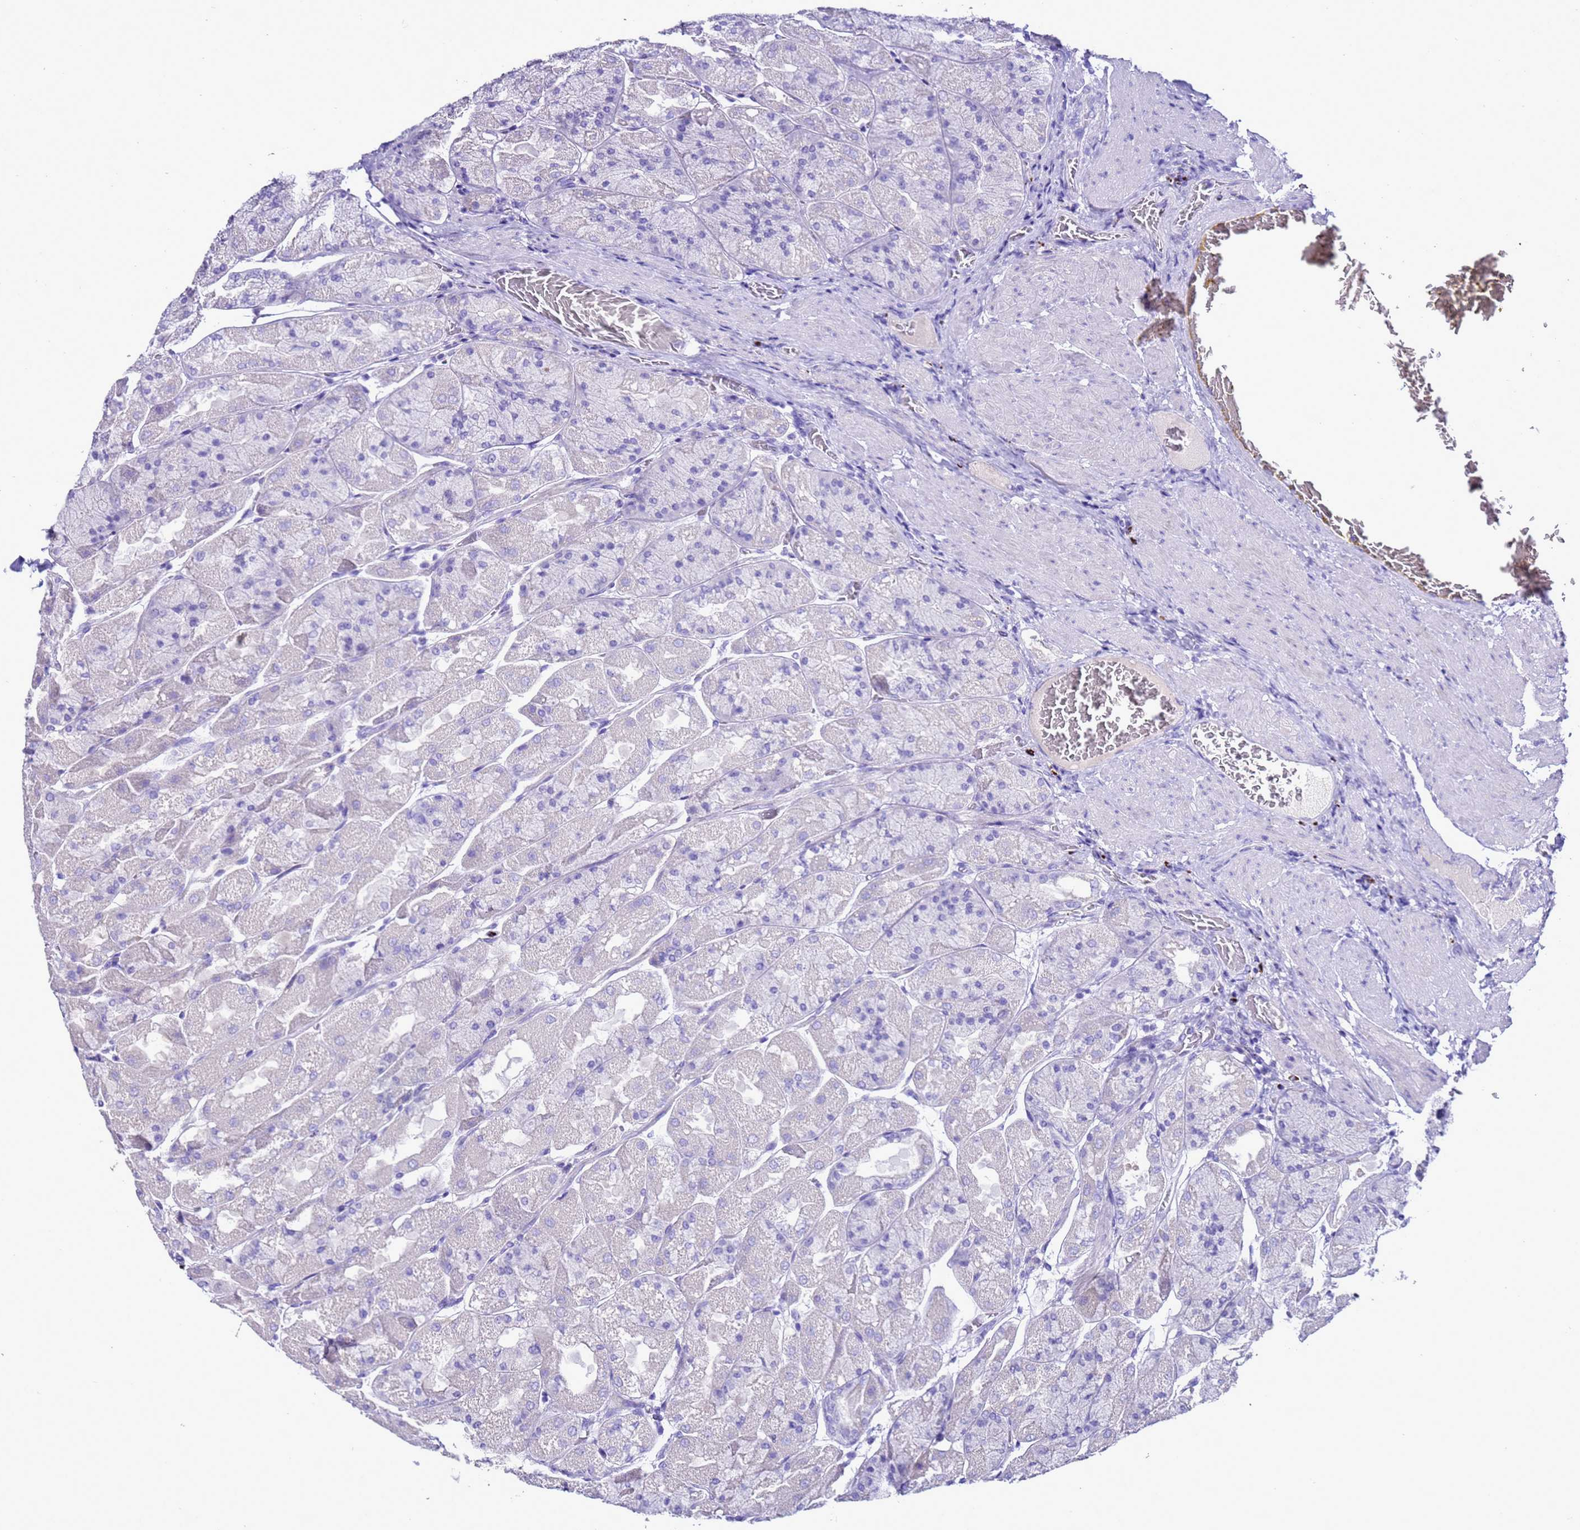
{"staining": {"intensity": "negative", "quantity": "none", "location": "none"}, "tissue": "stomach", "cell_type": "Glandular cells", "image_type": "normal", "snomed": [{"axis": "morphology", "description": "Normal tissue, NOS"}, {"axis": "topography", "description": "Stomach"}], "caption": "IHC of unremarkable human stomach shows no positivity in glandular cells.", "gene": "BEST2", "patient": {"sex": "female", "age": 61}}